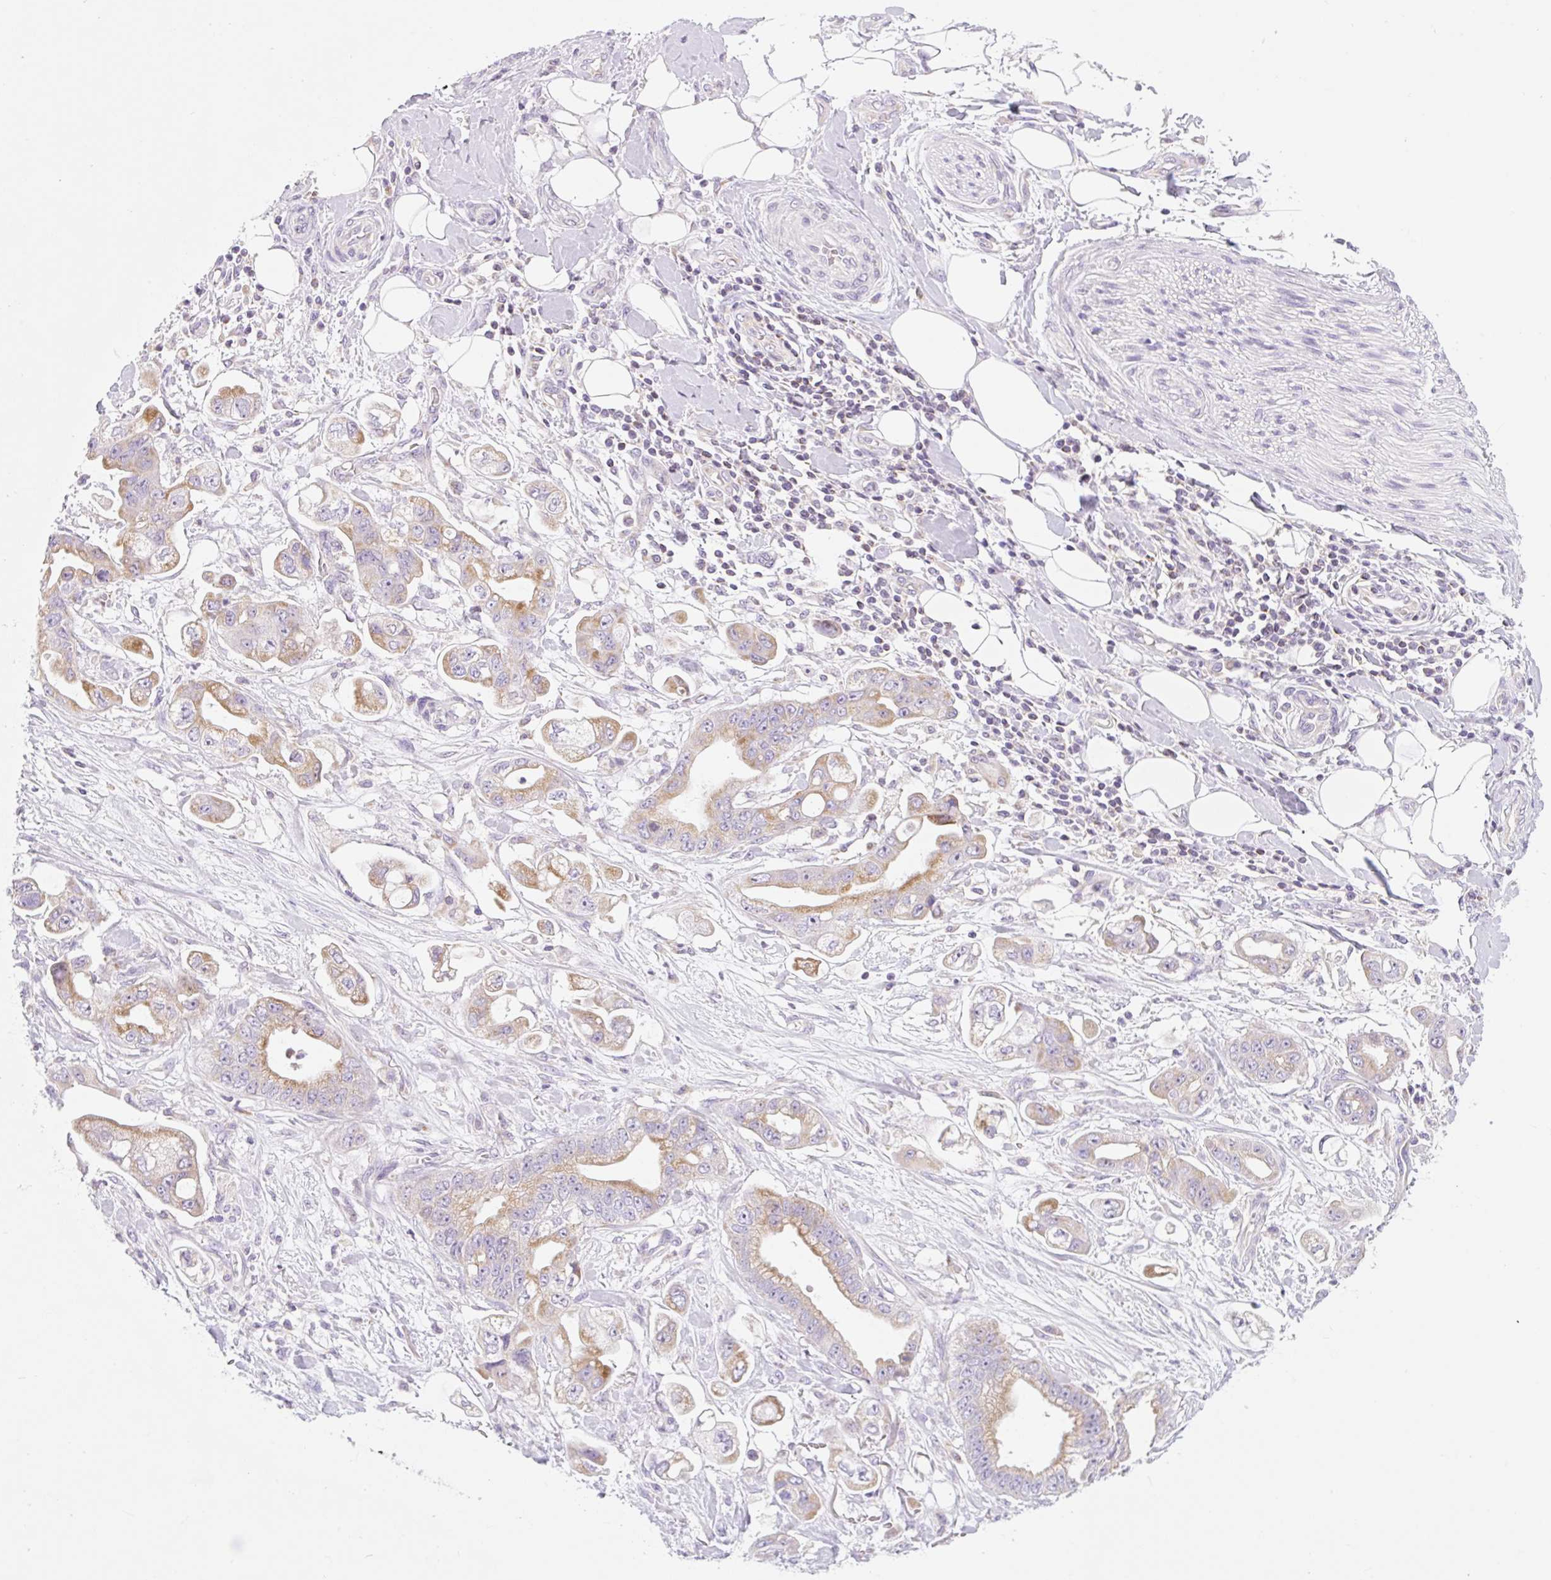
{"staining": {"intensity": "moderate", "quantity": ">75%", "location": "cytoplasmic/membranous"}, "tissue": "stomach cancer", "cell_type": "Tumor cells", "image_type": "cancer", "snomed": [{"axis": "morphology", "description": "Adenocarcinoma, NOS"}, {"axis": "topography", "description": "Stomach"}], "caption": "A brown stain shows moderate cytoplasmic/membranous expression of a protein in stomach cancer (adenocarcinoma) tumor cells.", "gene": "FOCAD", "patient": {"sex": "male", "age": 62}}